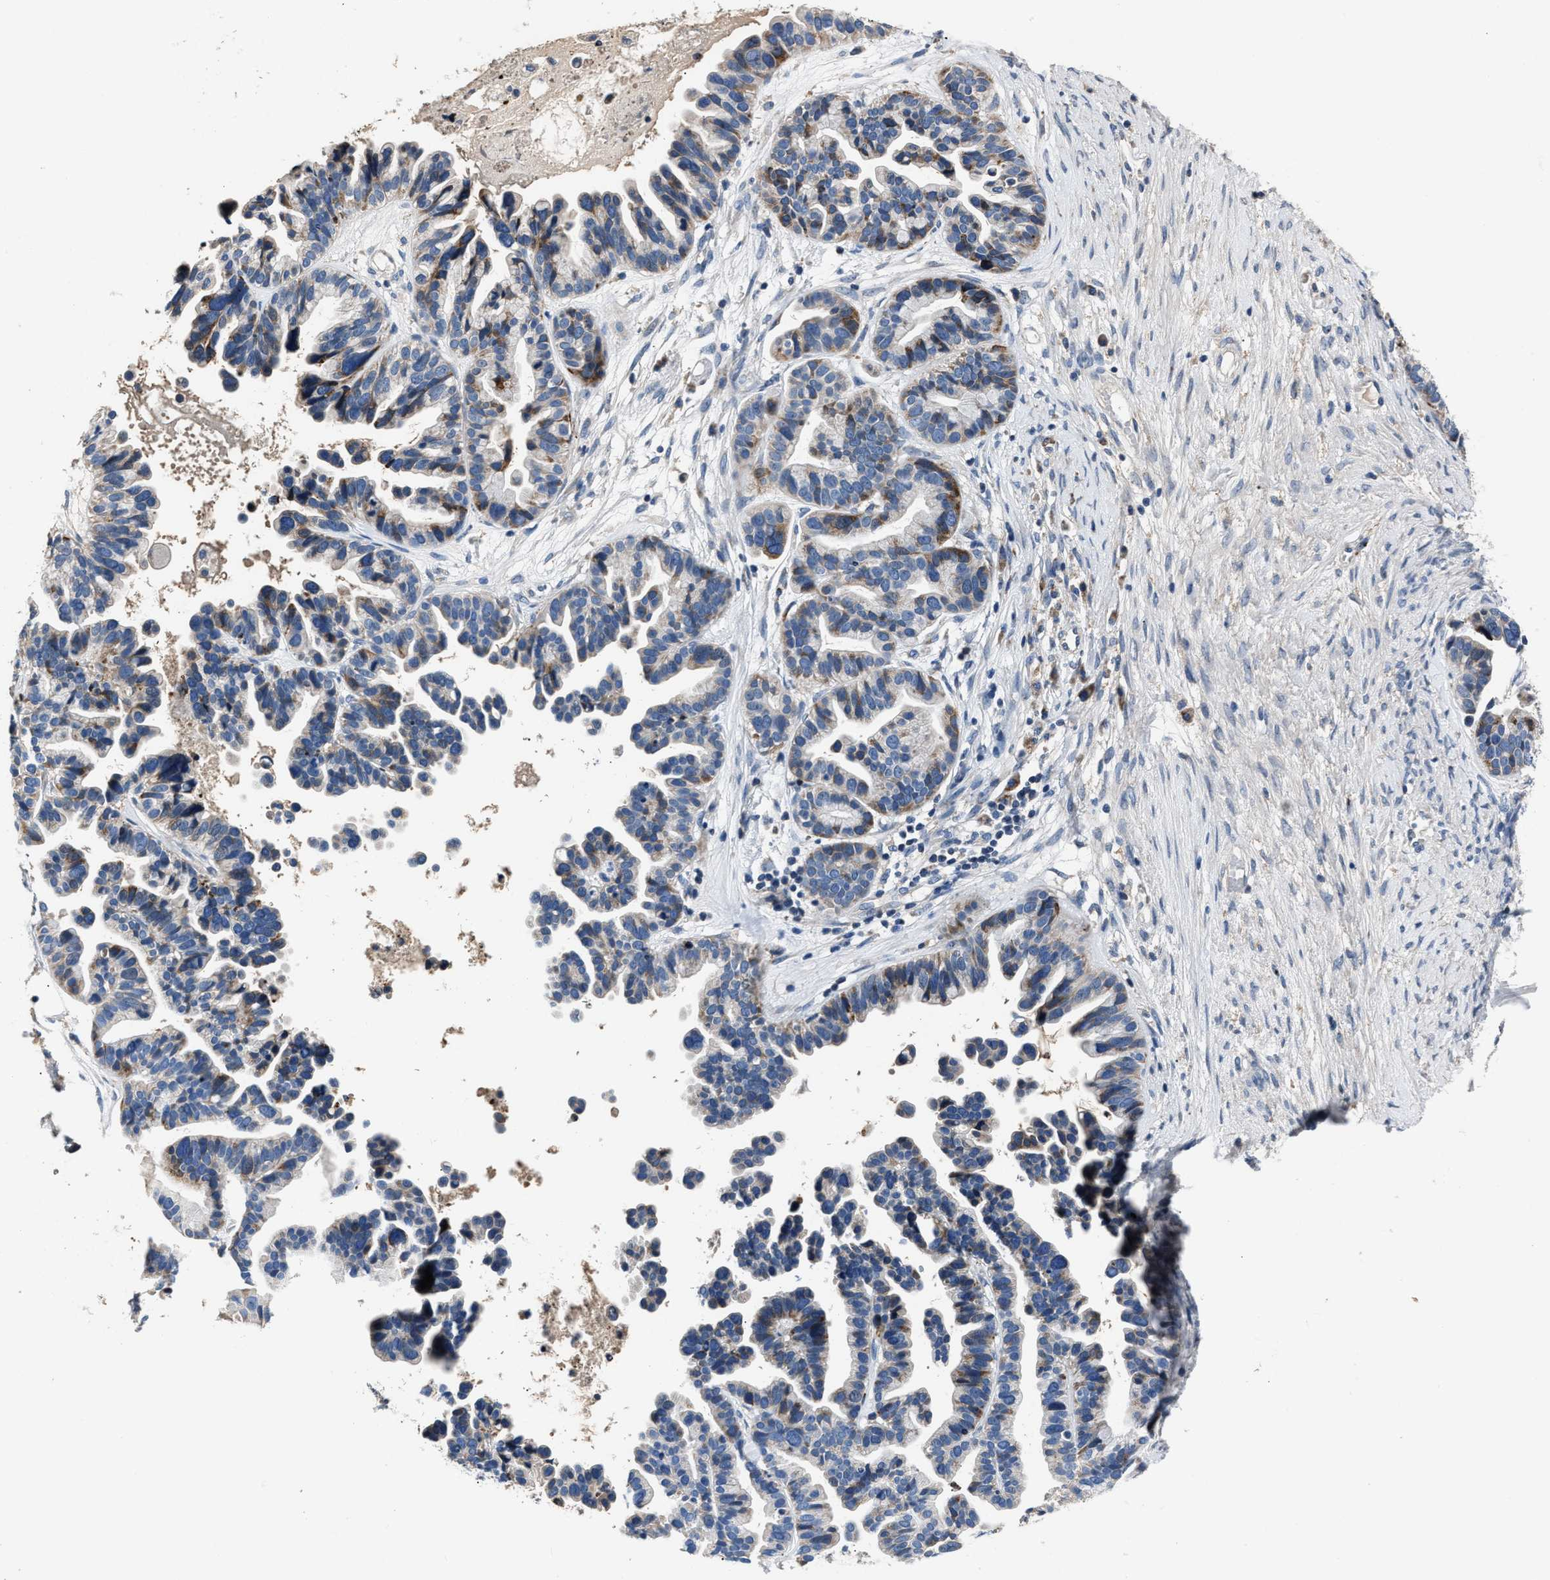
{"staining": {"intensity": "moderate", "quantity": "<25%", "location": "cytoplasmic/membranous"}, "tissue": "ovarian cancer", "cell_type": "Tumor cells", "image_type": "cancer", "snomed": [{"axis": "morphology", "description": "Cystadenocarcinoma, serous, NOS"}, {"axis": "topography", "description": "Ovary"}], "caption": "An immunohistochemistry (IHC) histopathology image of tumor tissue is shown. Protein staining in brown highlights moderate cytoplasmic/membranous positivity in serous cystadenocarcinoma (ovarian) within tumor cells.", "gene": "DNAJC24", "patient": {"sex": "female", "age": 56}}